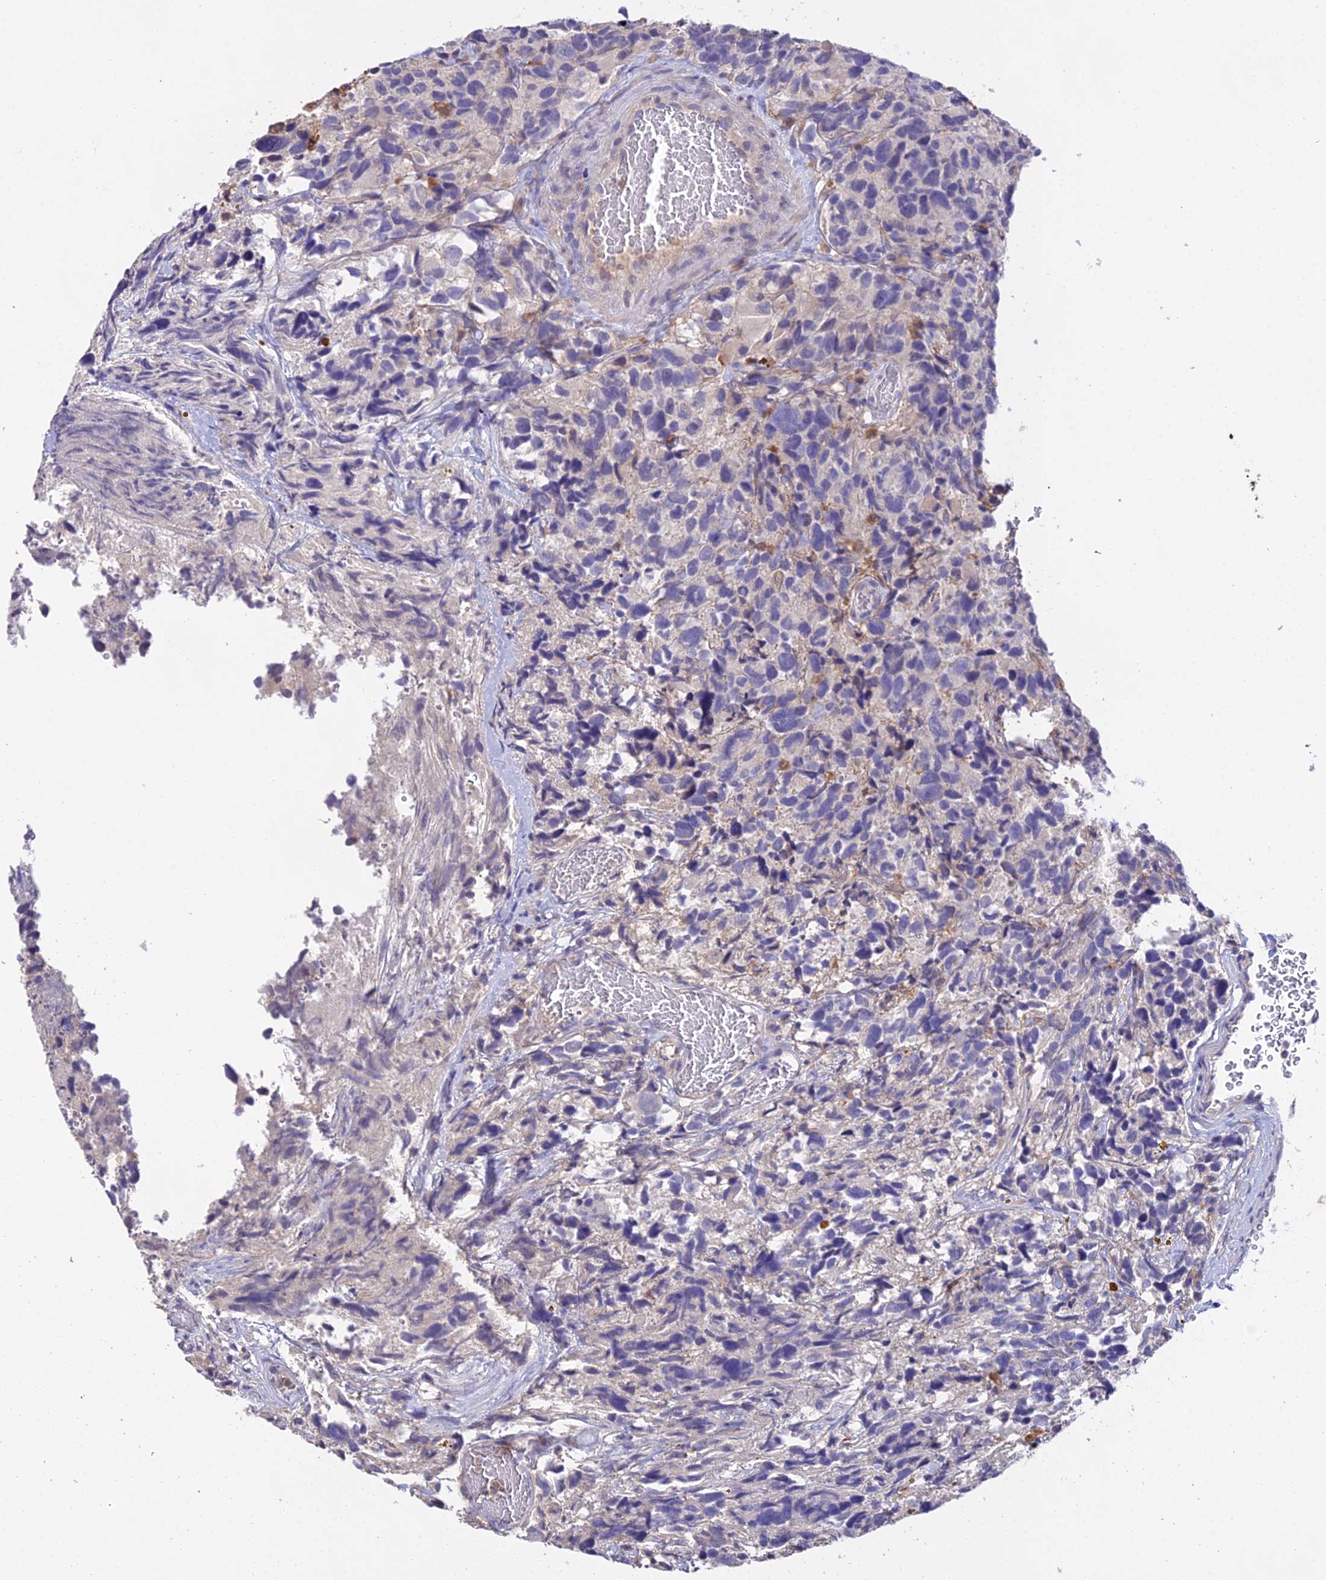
{"staining": {"intensity": "negative", "quantity": "none", "location": "none"}, "tissue": "glioma", "cell_type": "Tumor cells", "image_type": "cancer", "snomed": [{"axis": "morphology", "description": "Glioma, malignant, High grade"}, {"axis": "topography", "description": "Brain"}], "caption": "Protein analysis of glioma displays no significant staining in tumor cells.", "gene": "FBP1", "patient": {"sex": "male", "age": 69}}